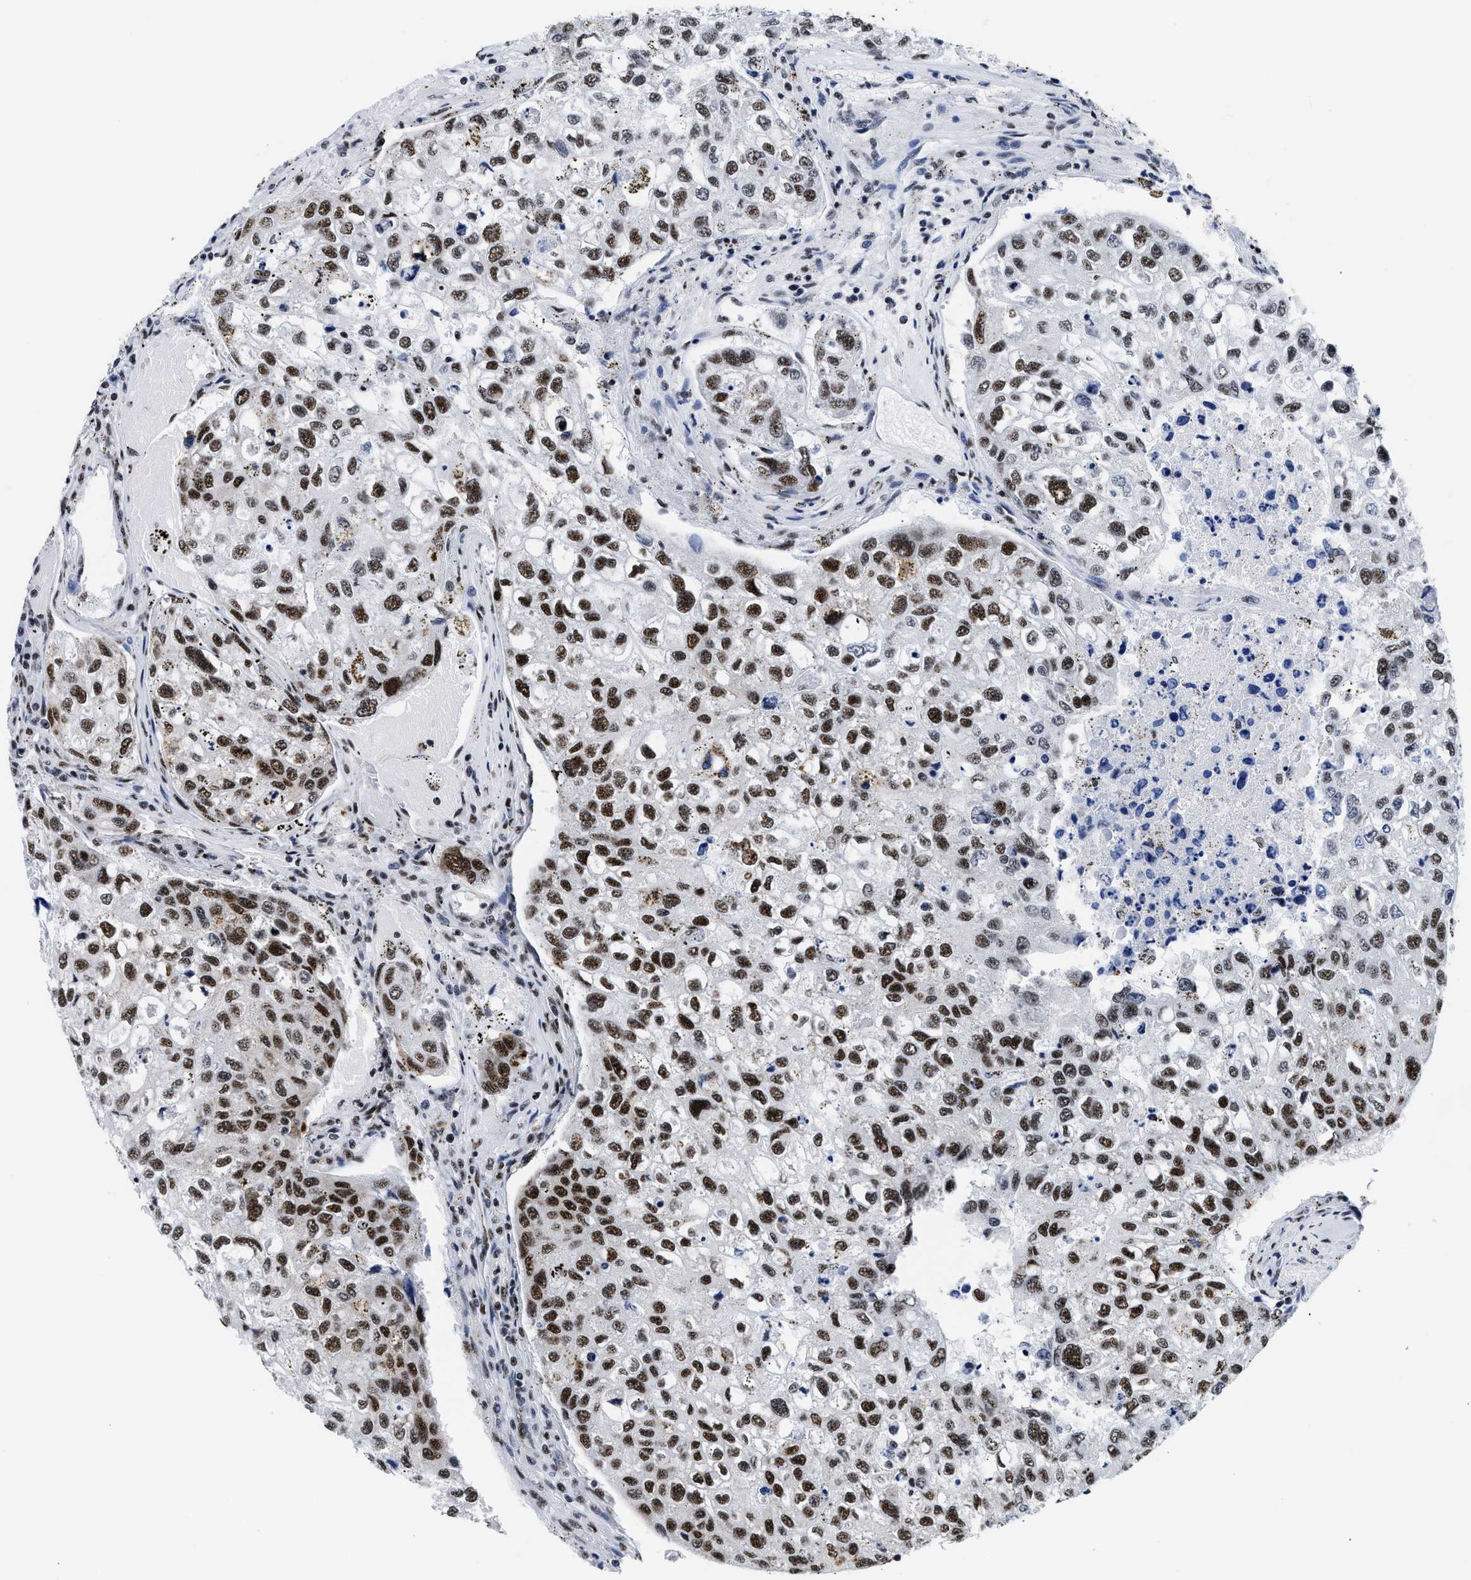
{"staining": {"intensity": "strong", "quantity": ">75%", "location": "nuclear"}, "tissue": "urothelial cancer", "cell_type": "Tumor cells", "image_type": "cancer", "snomed": [{"axis": "morphology", "description": "Urothelial carcinoma, High grade"}, {"axis": "topography", "description": "Lymph node"}, {"axis": "topography", "description": "Urinary bladder"}], "caption": "Urothelial carcinoma (high-grade) stained with immunohistochemistry (IHC) displays strong nuclear expression in approximately >75% of tumor cells.", "gene": "RBM8A", "patient": {"sex": "male", "age": 51}}